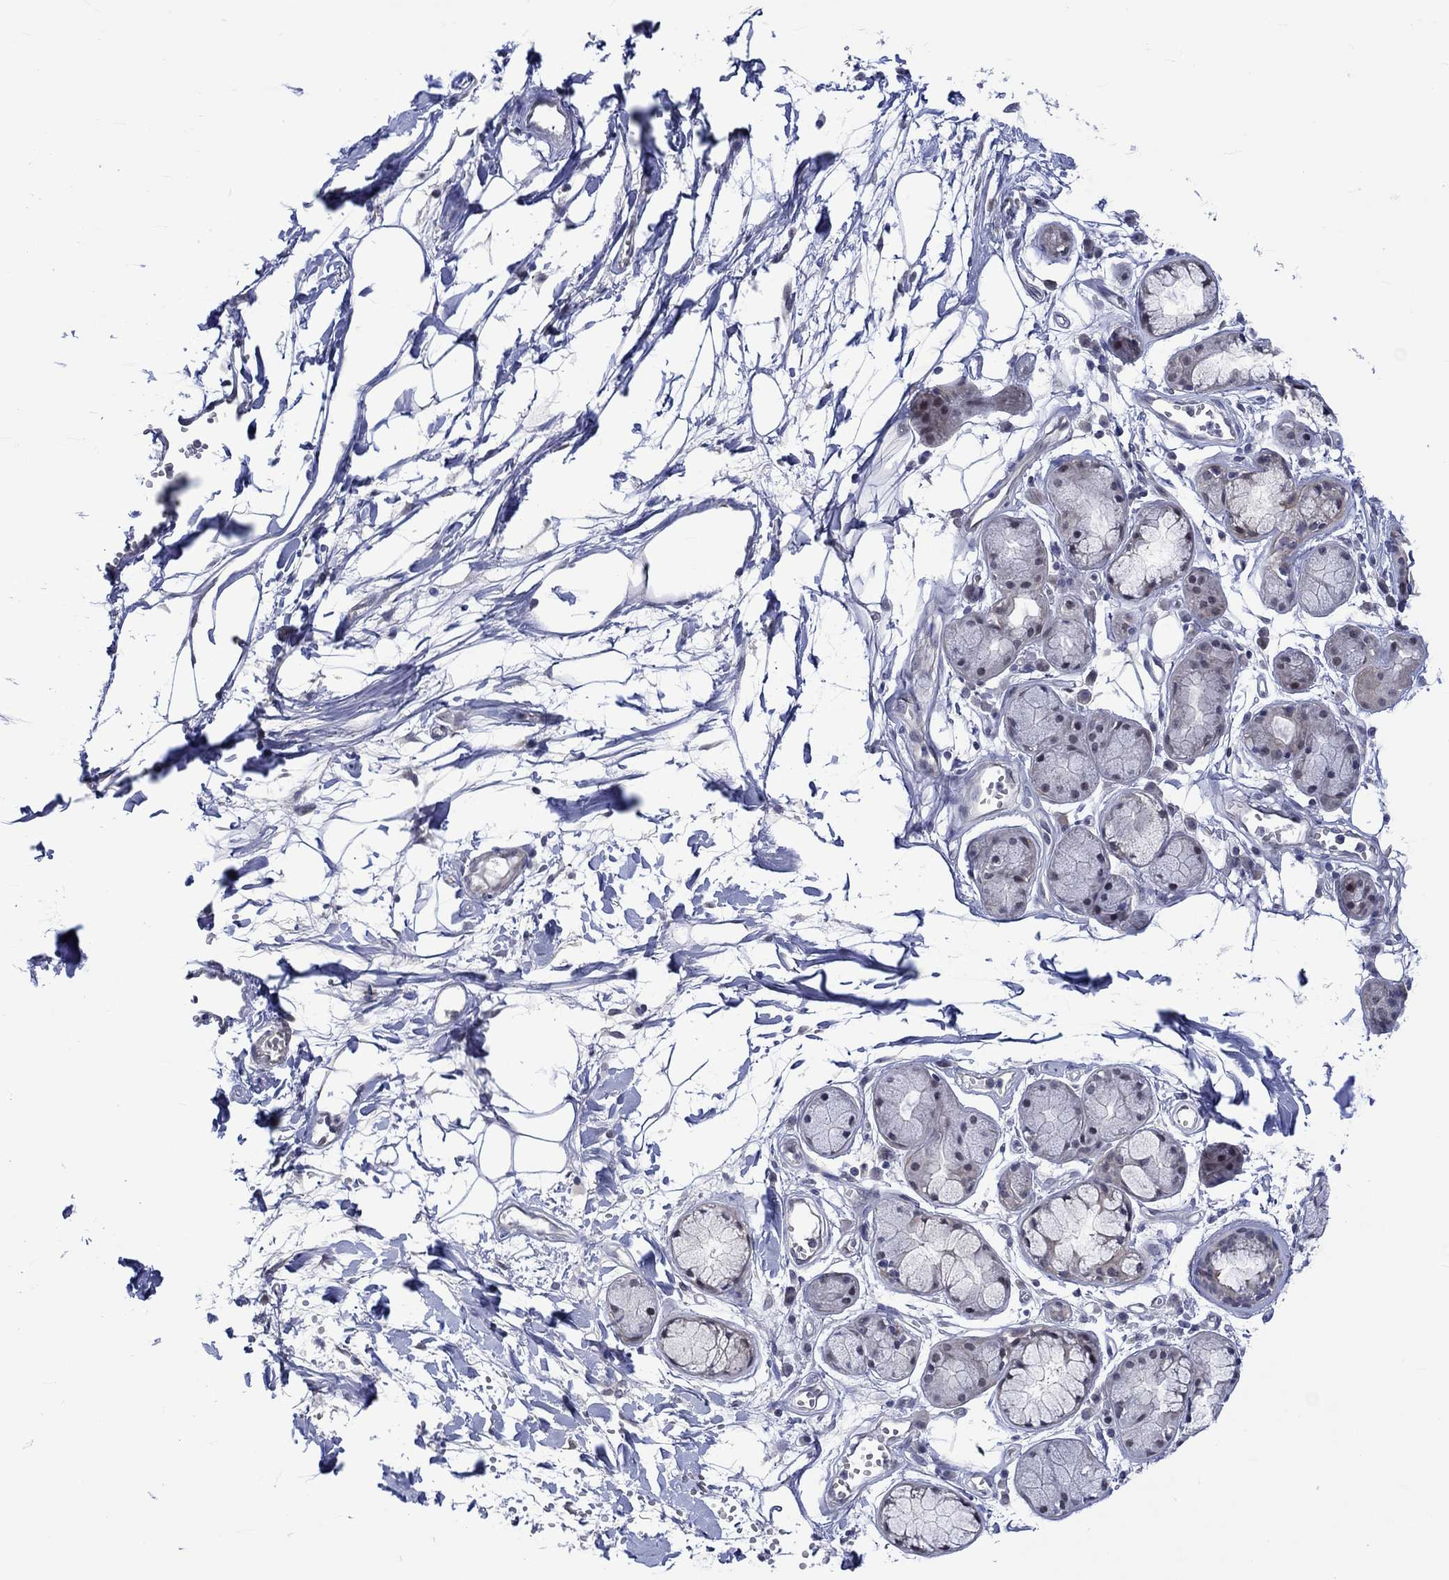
{"staining": {"intensity": "negative", "quantity": "none", "location": "none"}, "tissue": "adipose tissue", "cell_type": "Adipocytes", "image_type": "normal", "snomed": [{"axis": "morphology", "description": "Normal tissue, NOS"}, {"axis": "morphology", "description": "Squamous cell carcinoma, NOS"}, {"axis": "topography", "description": "Cartilage tissue"}, {"axis": "topography", "description": "Lung"}], "caption": "DAB immunohistochemical staining of unremarkable adipose tissue displays no significant expression in adipocytes. (DAB immunohistochemistry, high magnification).", "gene": "E2F8", "patient": {"sex": "male", "age": 66}}